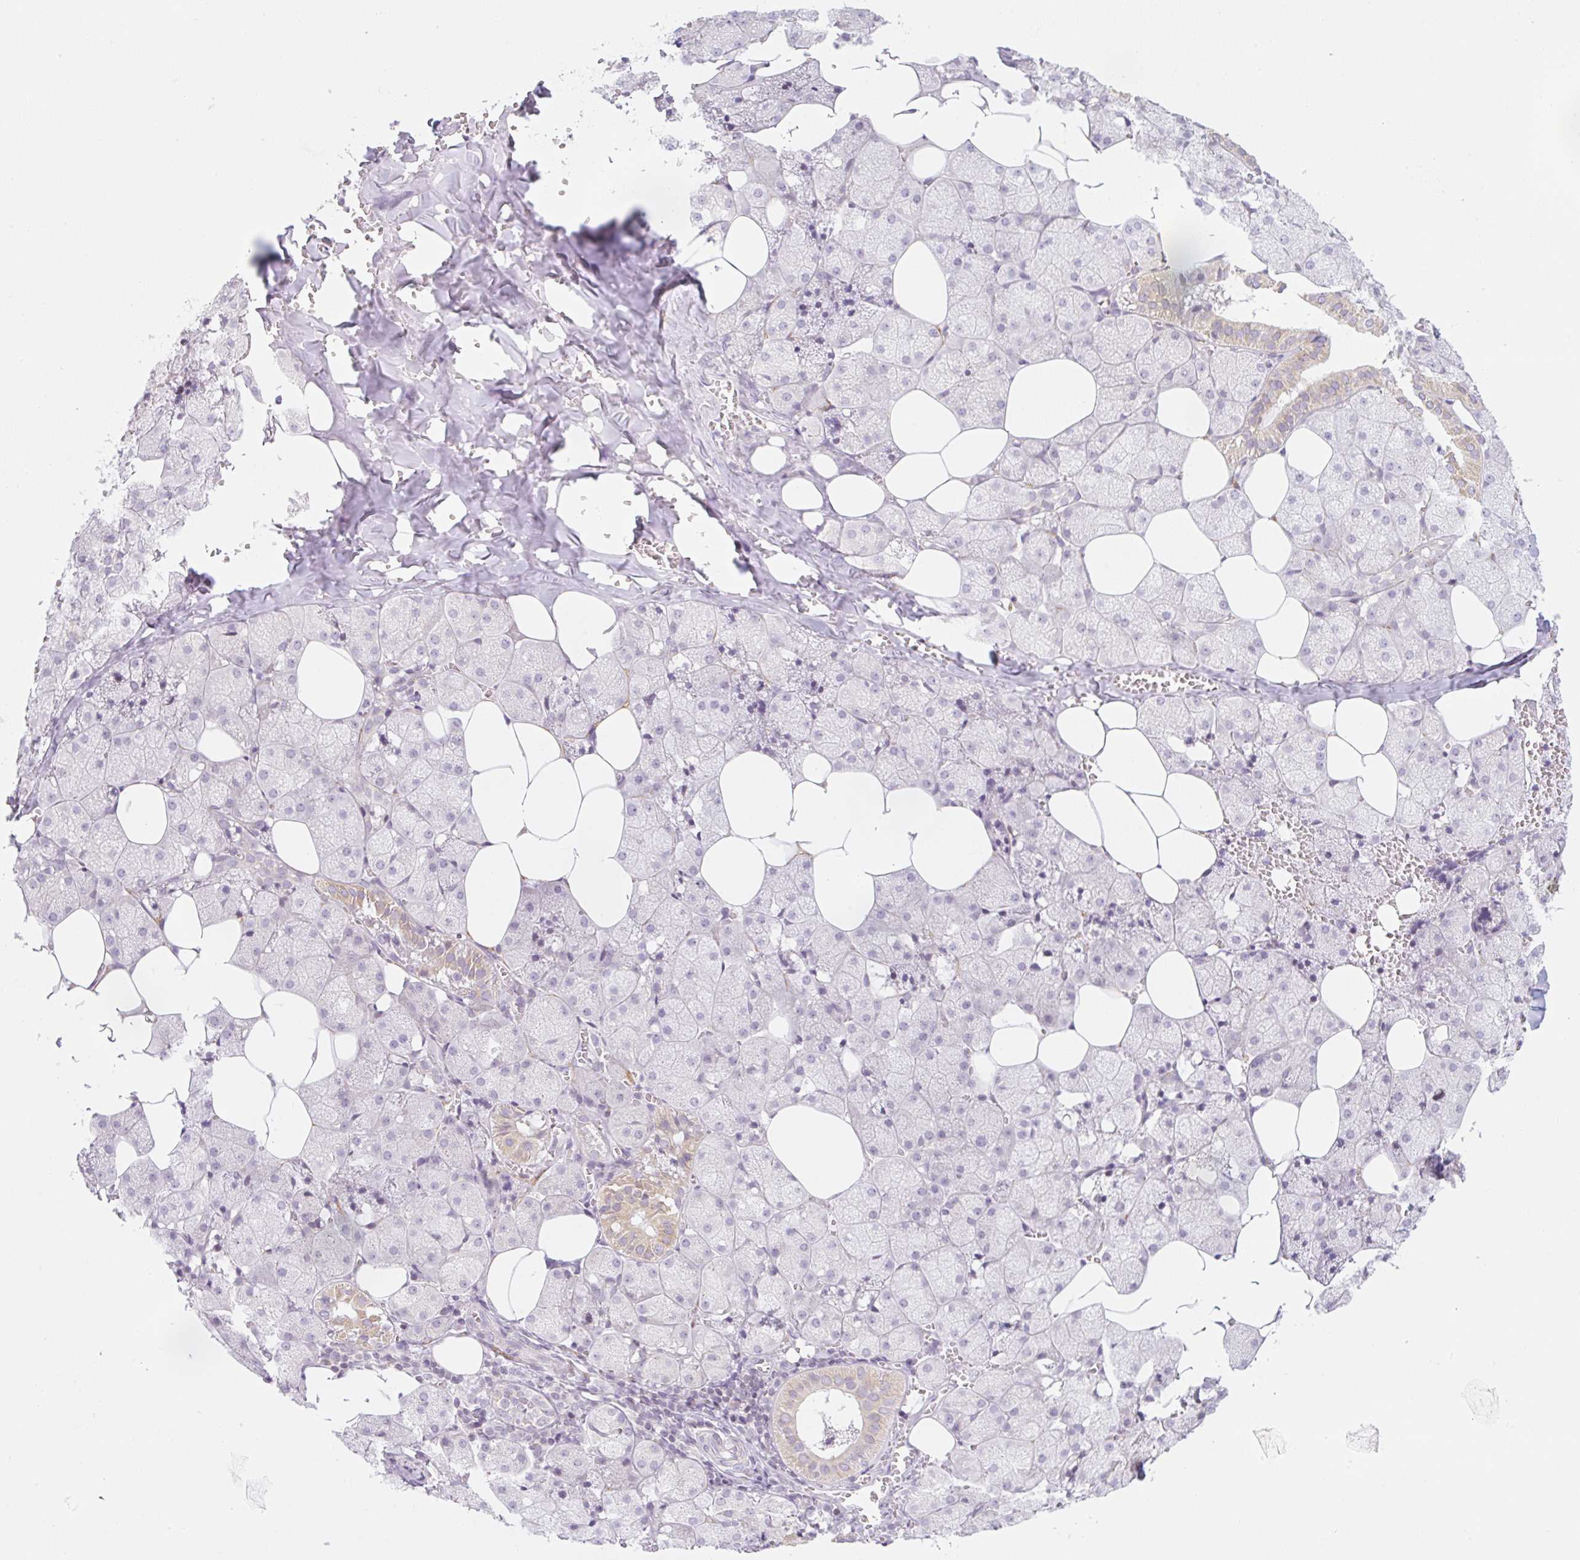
{"staining": {"intensity": "moderate", "quantity": "<25%", "location": "cytoplasmic/membranous"}, "tissue": "salivary gland", "cell_type": "Glandular cells", "image_type": "normal", "snomed": [{"axis": "morphology", "description": "Normal tissue, NOS"}, {"axis": "topography", "description": "Salivary gland"}, {"axis": "topography", "description": "Peripheral nerve tissue"}], "caption": "This is a photomicrograph of immunohistochemistry staining of normal salivary gland, which shows moderate expression in the cytoplasmic/membranous of glandular cells.", "gene": "CASKIN1", "patient": {"sex": "male", "age": 38}}